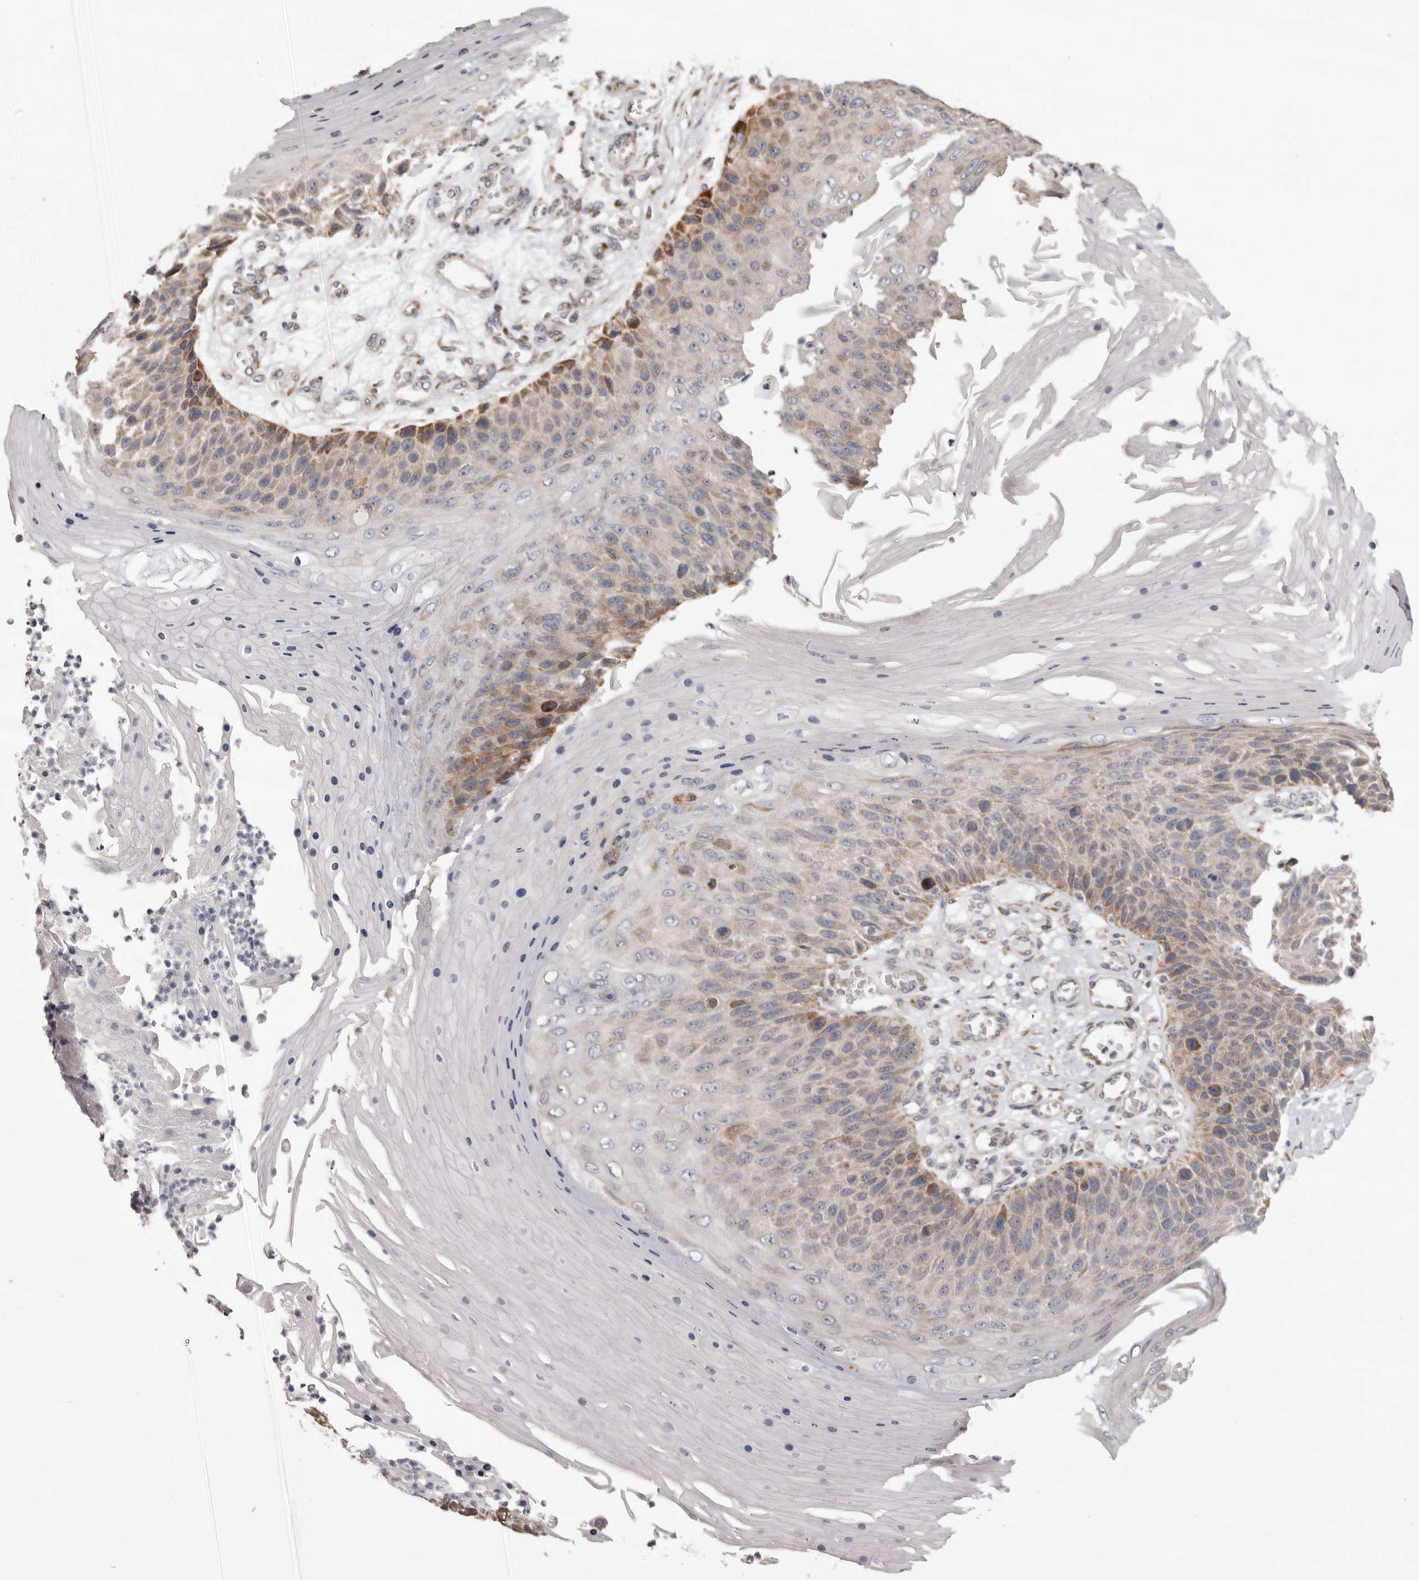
{"staining": {"intensity": "moderate", "quantity": "<25%", "location": "cytoplasmic/membranous"}, "tissue": "skin cancer", "cell_type": "Tumor cells", "image_type": "cancer", "snomed": [{"axis": "morphology", "description": "Squamous cell carcinoma, NOS"}, {"axis": "topography", "description": "Skin"}], "caption": "A low amount of moderate cytoplasmic/membranous expression is identified in about <25% of tumor cells in skin cancer (squamous cell carcinoma) tissue. Using DAB (3,3'-diaminobenzidine) (brown) and hematoxylin (blue) stains, captured at high magnification using brightfield microscopy.", "gene": "PIGX", "patient": {"sex": "female", "age": 88}}